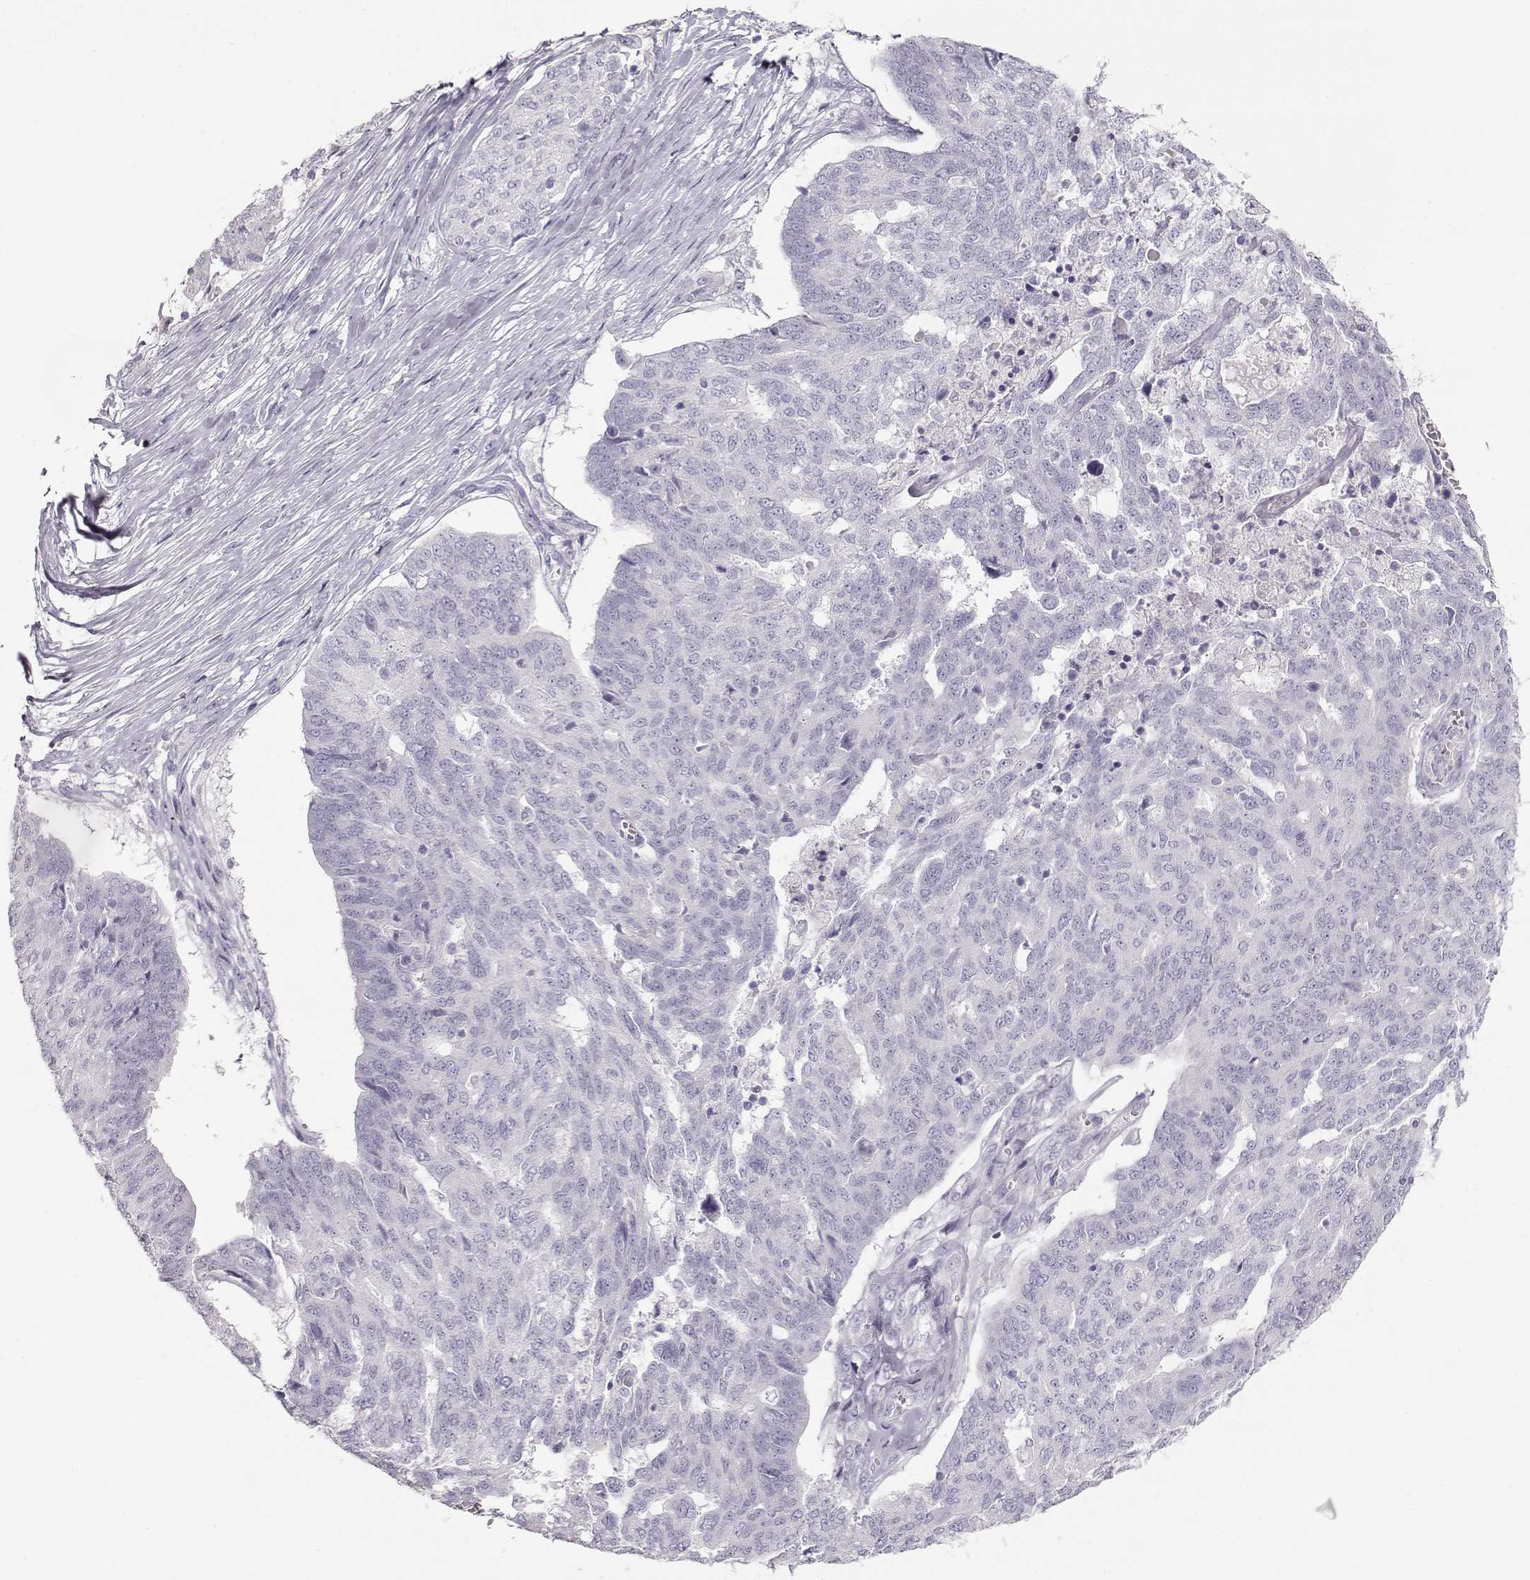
{"staining": {"intensity": "negative", "quantity": "none", "location": "none"}, "tissue": "ovarian cancer", "cell_type": "Tumor cells", "image_type": "cancer", "snomed": [{"axis": "morphology", "description": "Cystadenocarcinoma, serous, NOS"}, {"axis": "topography", "description": "Ovary"}], "caption": "A photomicrograph of ovarian cancer stained for a protein reveals no brown staining in tumor cells. (Brightfield microscopy of DAB IHC at high magnification).", "gene": "LEPR", "patient": {"sex": "female", "age": 67}}